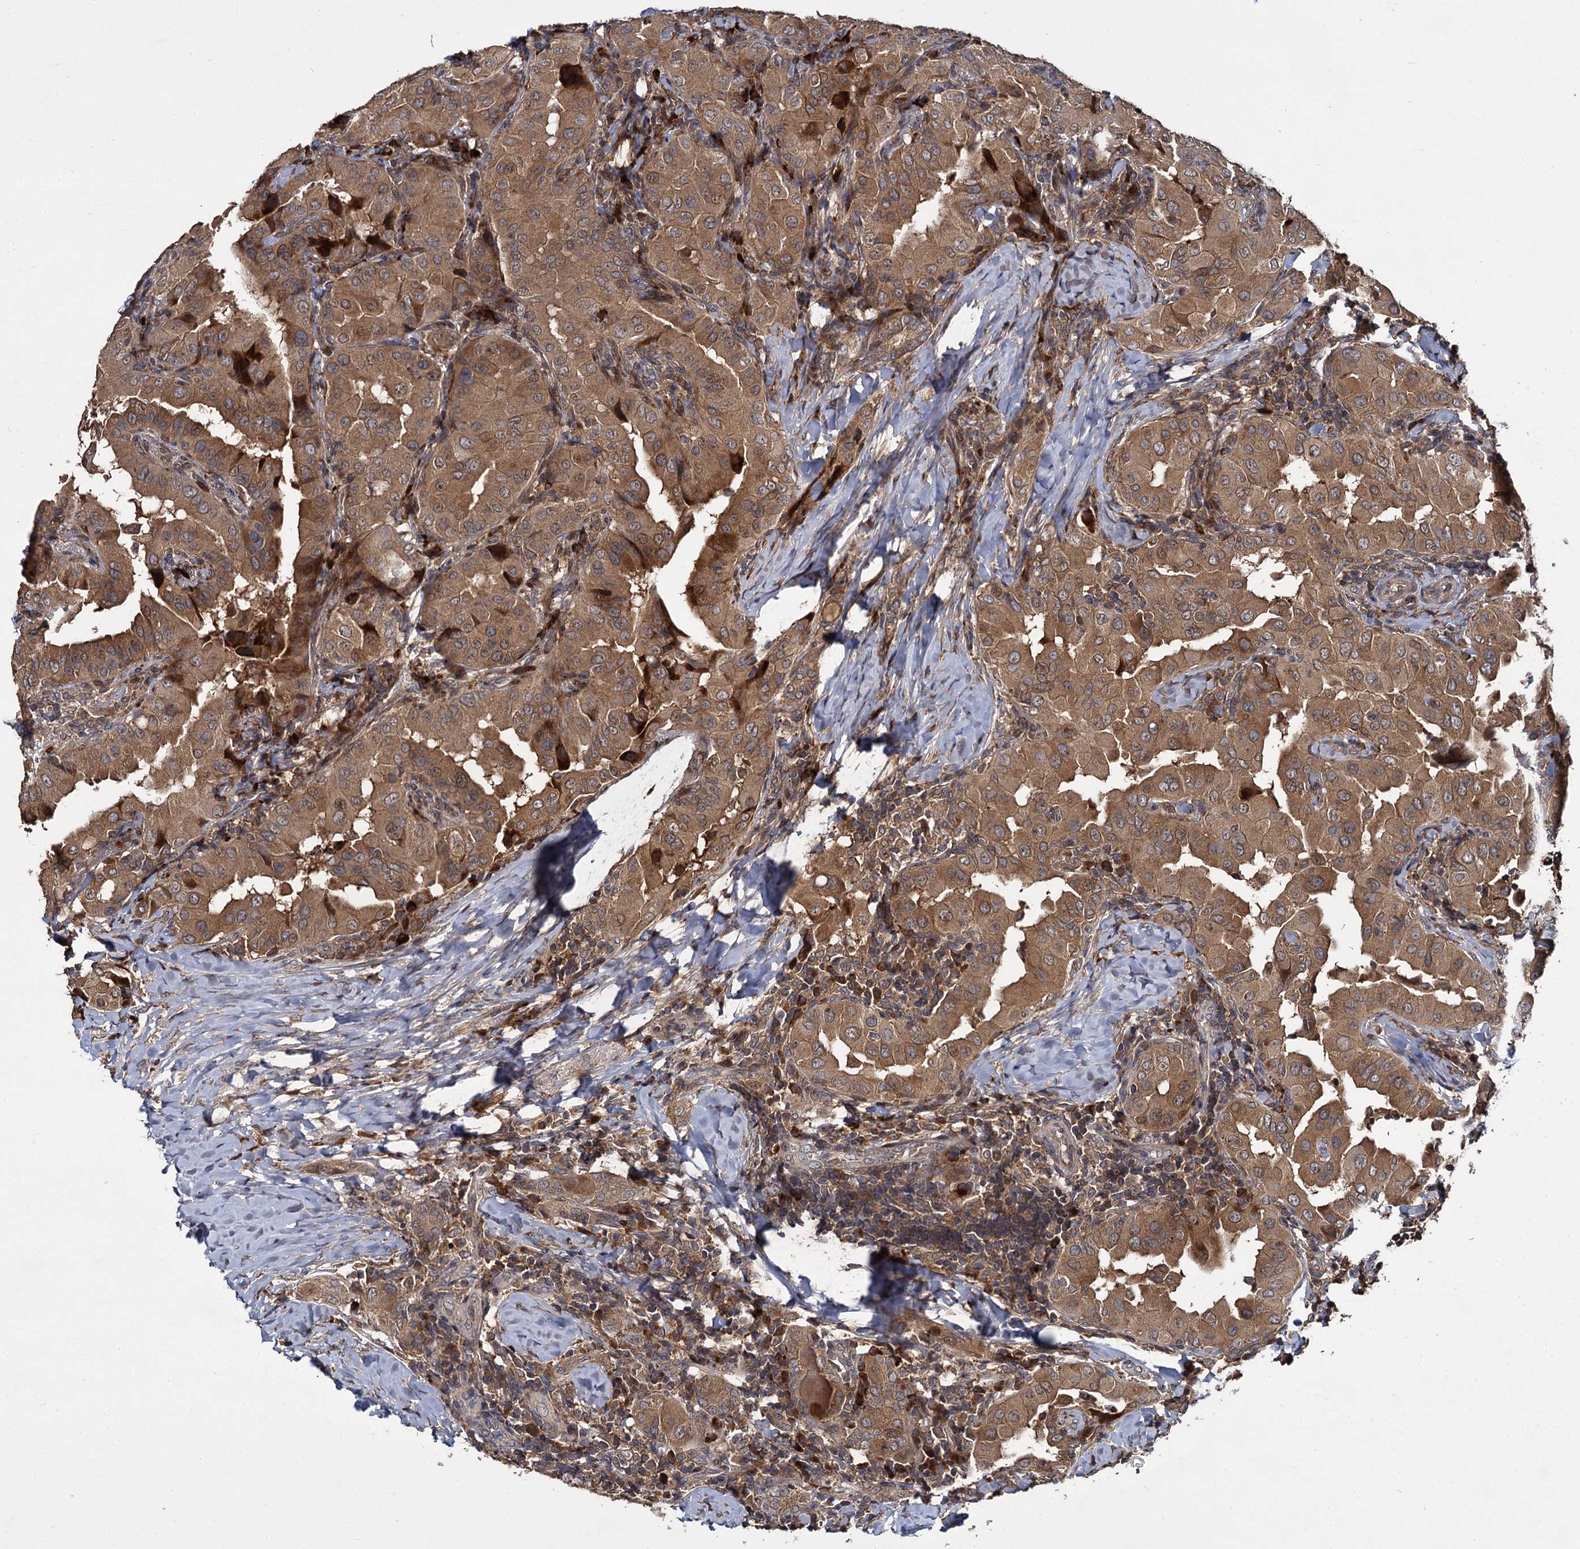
{"staining": {"intensity": "strong", "quantity": ">75%", "location": "cytoplasmic/membranous"}, "tissue": "thyroid cancer", "cell_type": "Tumor cells", "image_type": "cancer", "snomed": [{"axis": "morphology", "description": "Papillary adenocarcinoma, NOS"}, {"axis": "topography", "description": "Thyroid gland"}], "caption": "Thyroid cancer tissue displays strong cytoplasmic/membranous positivity in about >75% of tumor cells, visualized by immunohistochemistry. The staining is performed using DAB (3,3'-diaminobenzidine) brown chromogen to label protein expression. The nuclei are counter-stained blue using hematoxylin.", "gene": "INPPL1", "patient": {"sex": "male", "age": 33}}